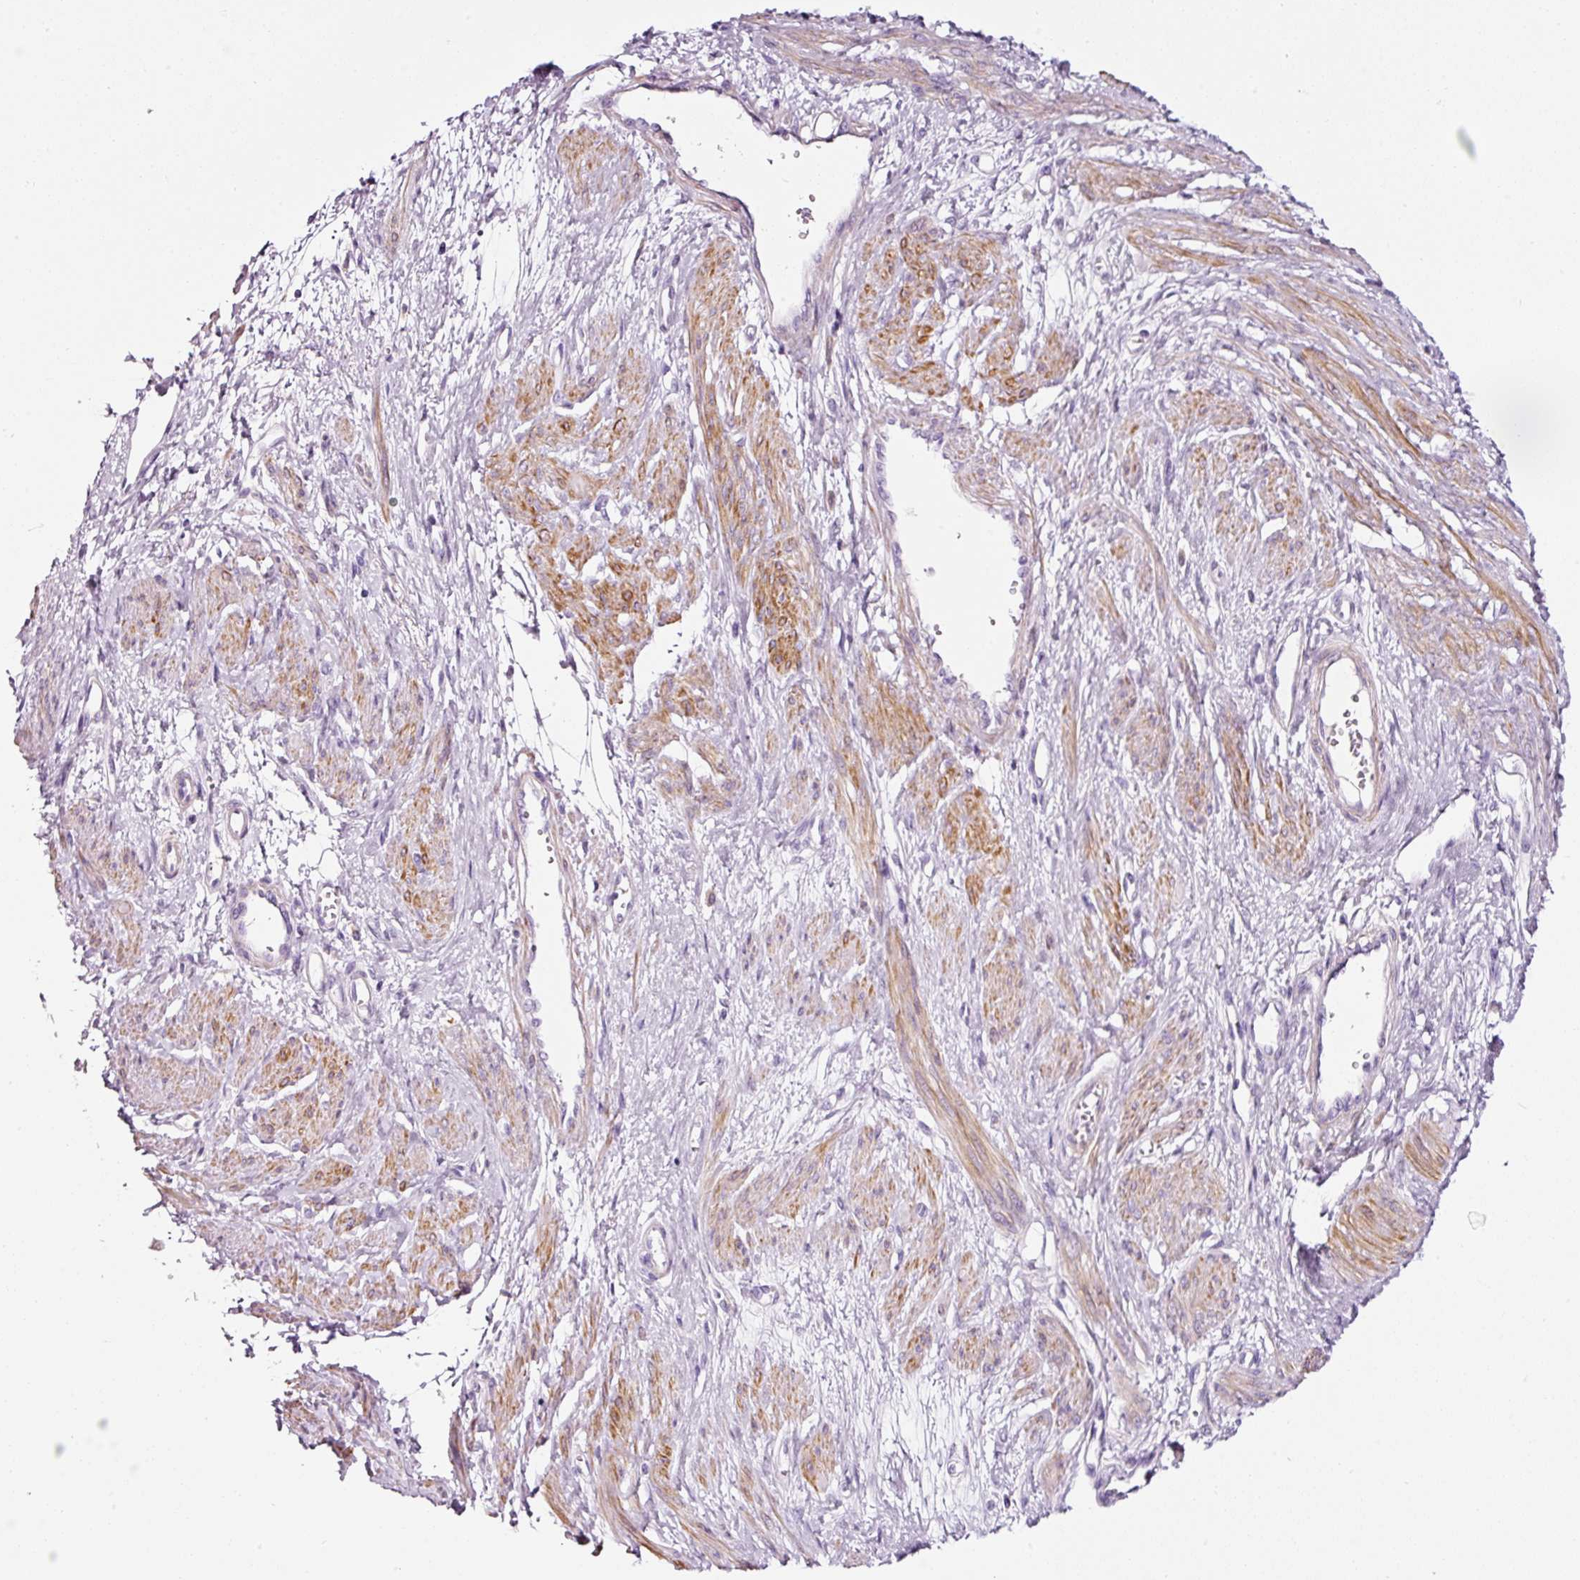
{"staining": {"intensity": "moderate", "quantity": "25%-75%", "location": "cytoplasmic/membranous"}, "tissue": "smooth muscle", "cell_type": "Smooth muscle cells", "image_type": "normal", "snomed": [{"axis": "morphology", "description": "Normal tissue, NOS"}, {"axis": "topography", "description": "Smooth muscle"}, {"axis": "topography", "description": "Uterus"}], "caption": "DAB (3,3'-diaminobenzidine) immunohistochemical staining of benign human smooth muscle displays moderate cytoplasmic/membranous protein expression in approximately 25%-75% of smooth muscle cells. Immunohistochemistry (ihc) stains the protein in brown and the nuclei are stained blue.", "gene": "CYB561A3", "patient": {"sex": "female", "age": 39}}